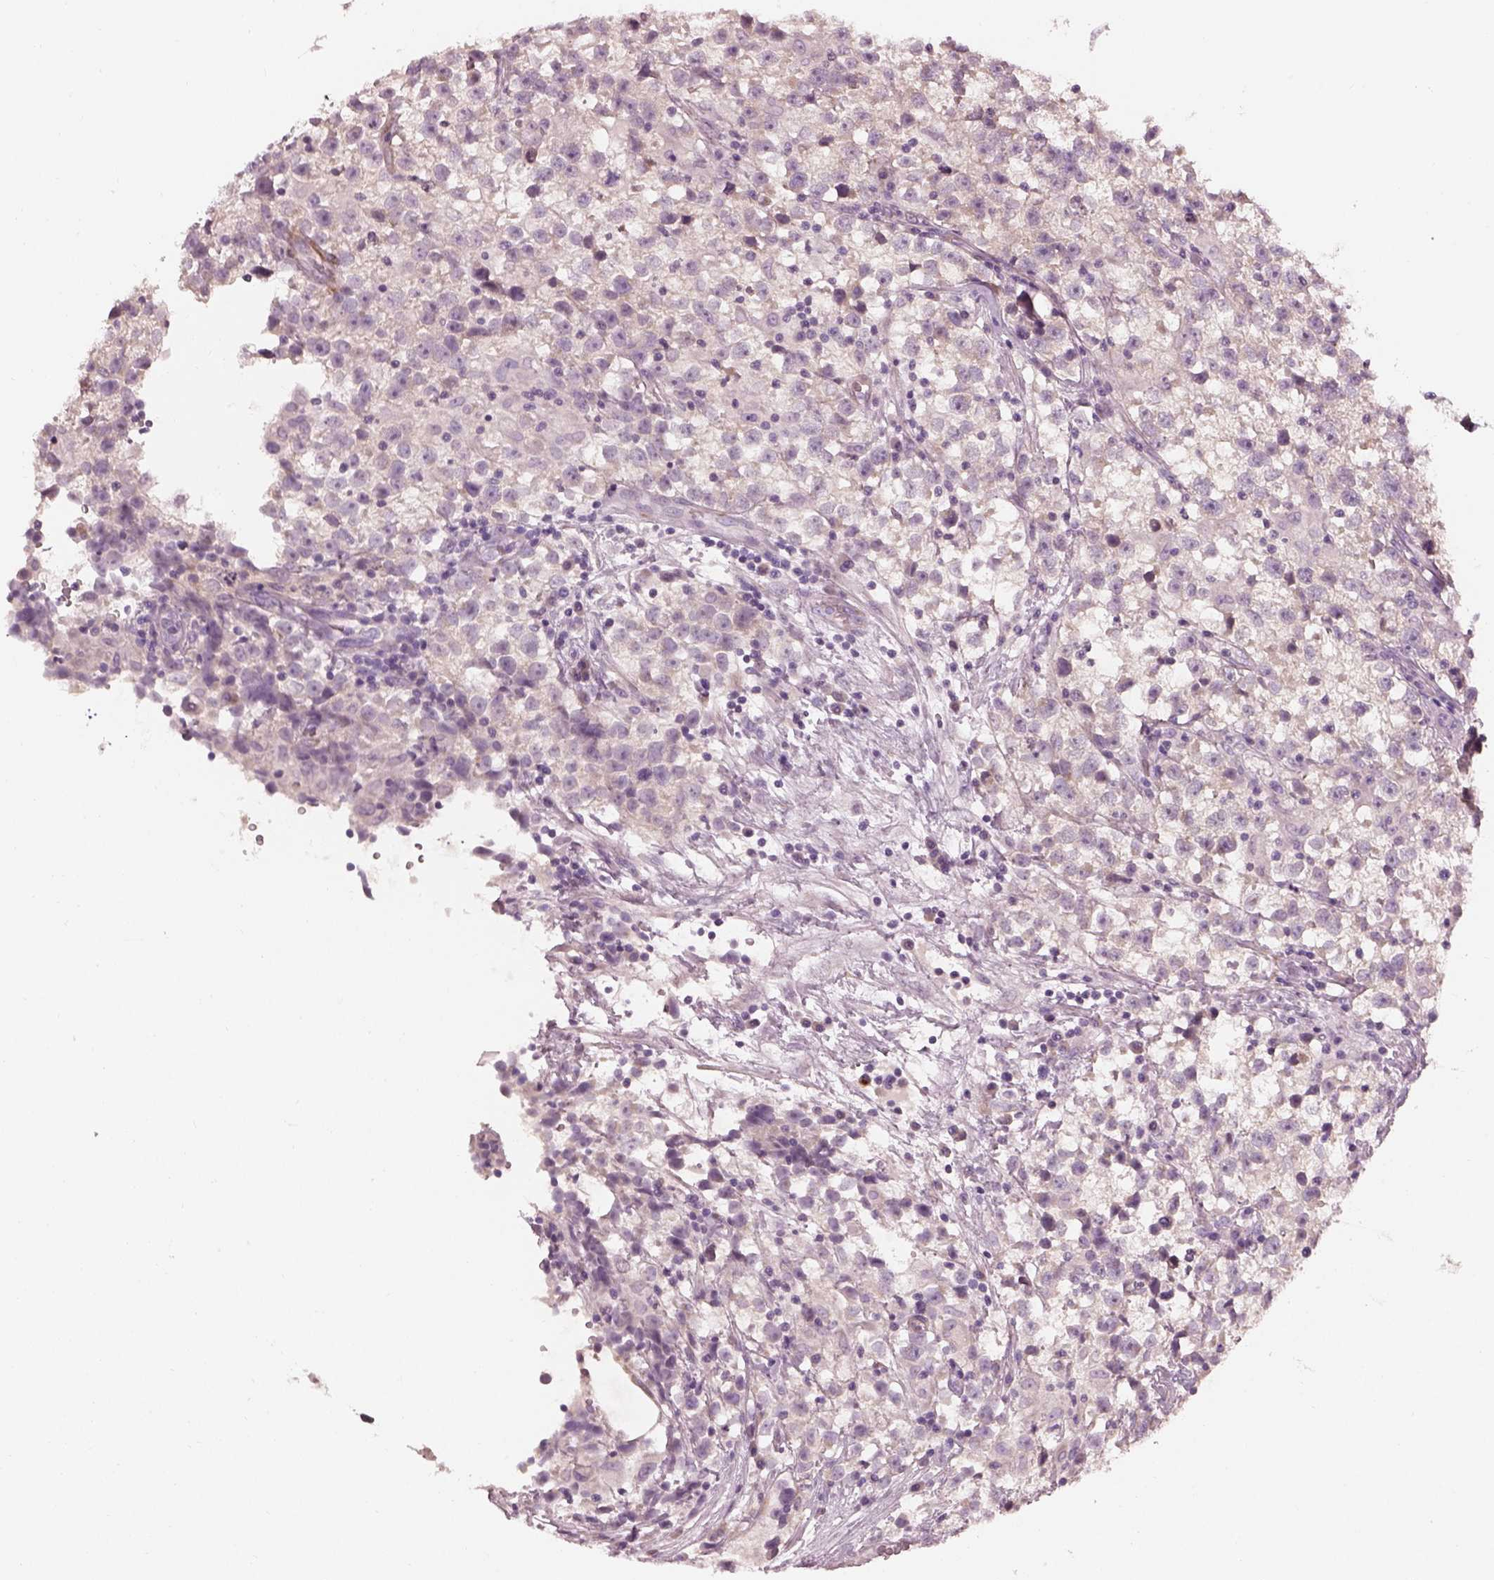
{"staining": {"intensity": "negative", "quantity": "none", "location": "none"}, "tissue": "testis cancer", "cell_type": "Tumor cells", "image_type": "cancer", "snomed": [{"axis": "morphology", "description": "Seminoma, NOS"}, {"axis": "topography", "description": "Testis"}], "caption": "Tumor cells are negative for protein expression in human testis cancer. (Brightfield microscopy of DAB (3,3'-diaminobenzidine) immunohistochemistry (IHC) at high magnification).", "gene": "PRKCZ", "patient": {"sex": "male", "age": 31}}